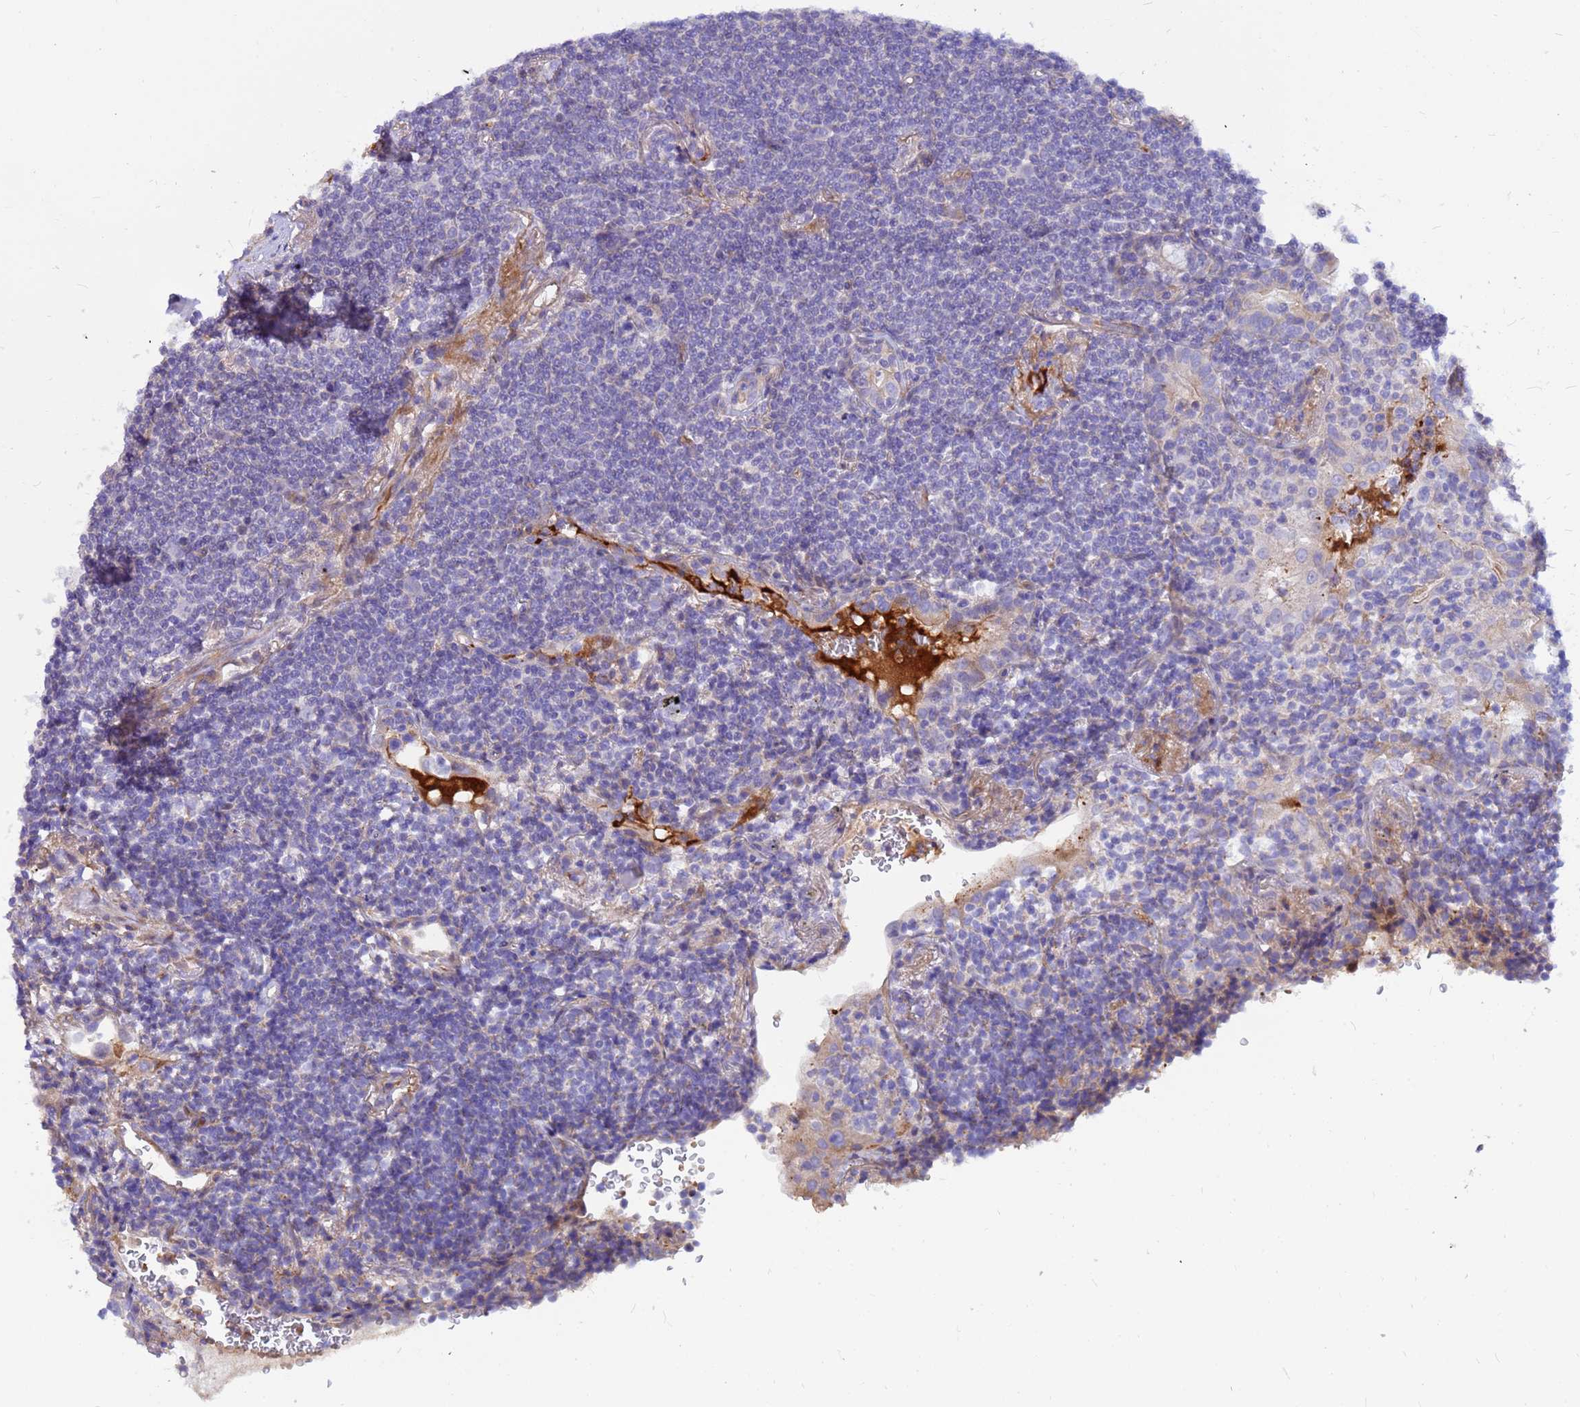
{"staining": {"intensity": "negative", "quantity": "none", "location": "none"}, "tissue": "lymphoma", "cell_type": "Tumor cells", "image_type": "cancer", "snomed": [{"axis": "morphology", "description": "Malignant lymphoma, non-Hodgkin's type, Low grade"}, {"axis": "topography", "description": "Lung"}], "caption": "Tumor cells are negative for brown protein staining in malignant lymphoma, non-Hodgkin's type (low-grade).", "gene": "CRHBP", "patient": {"sex": "female", "age": 71}}